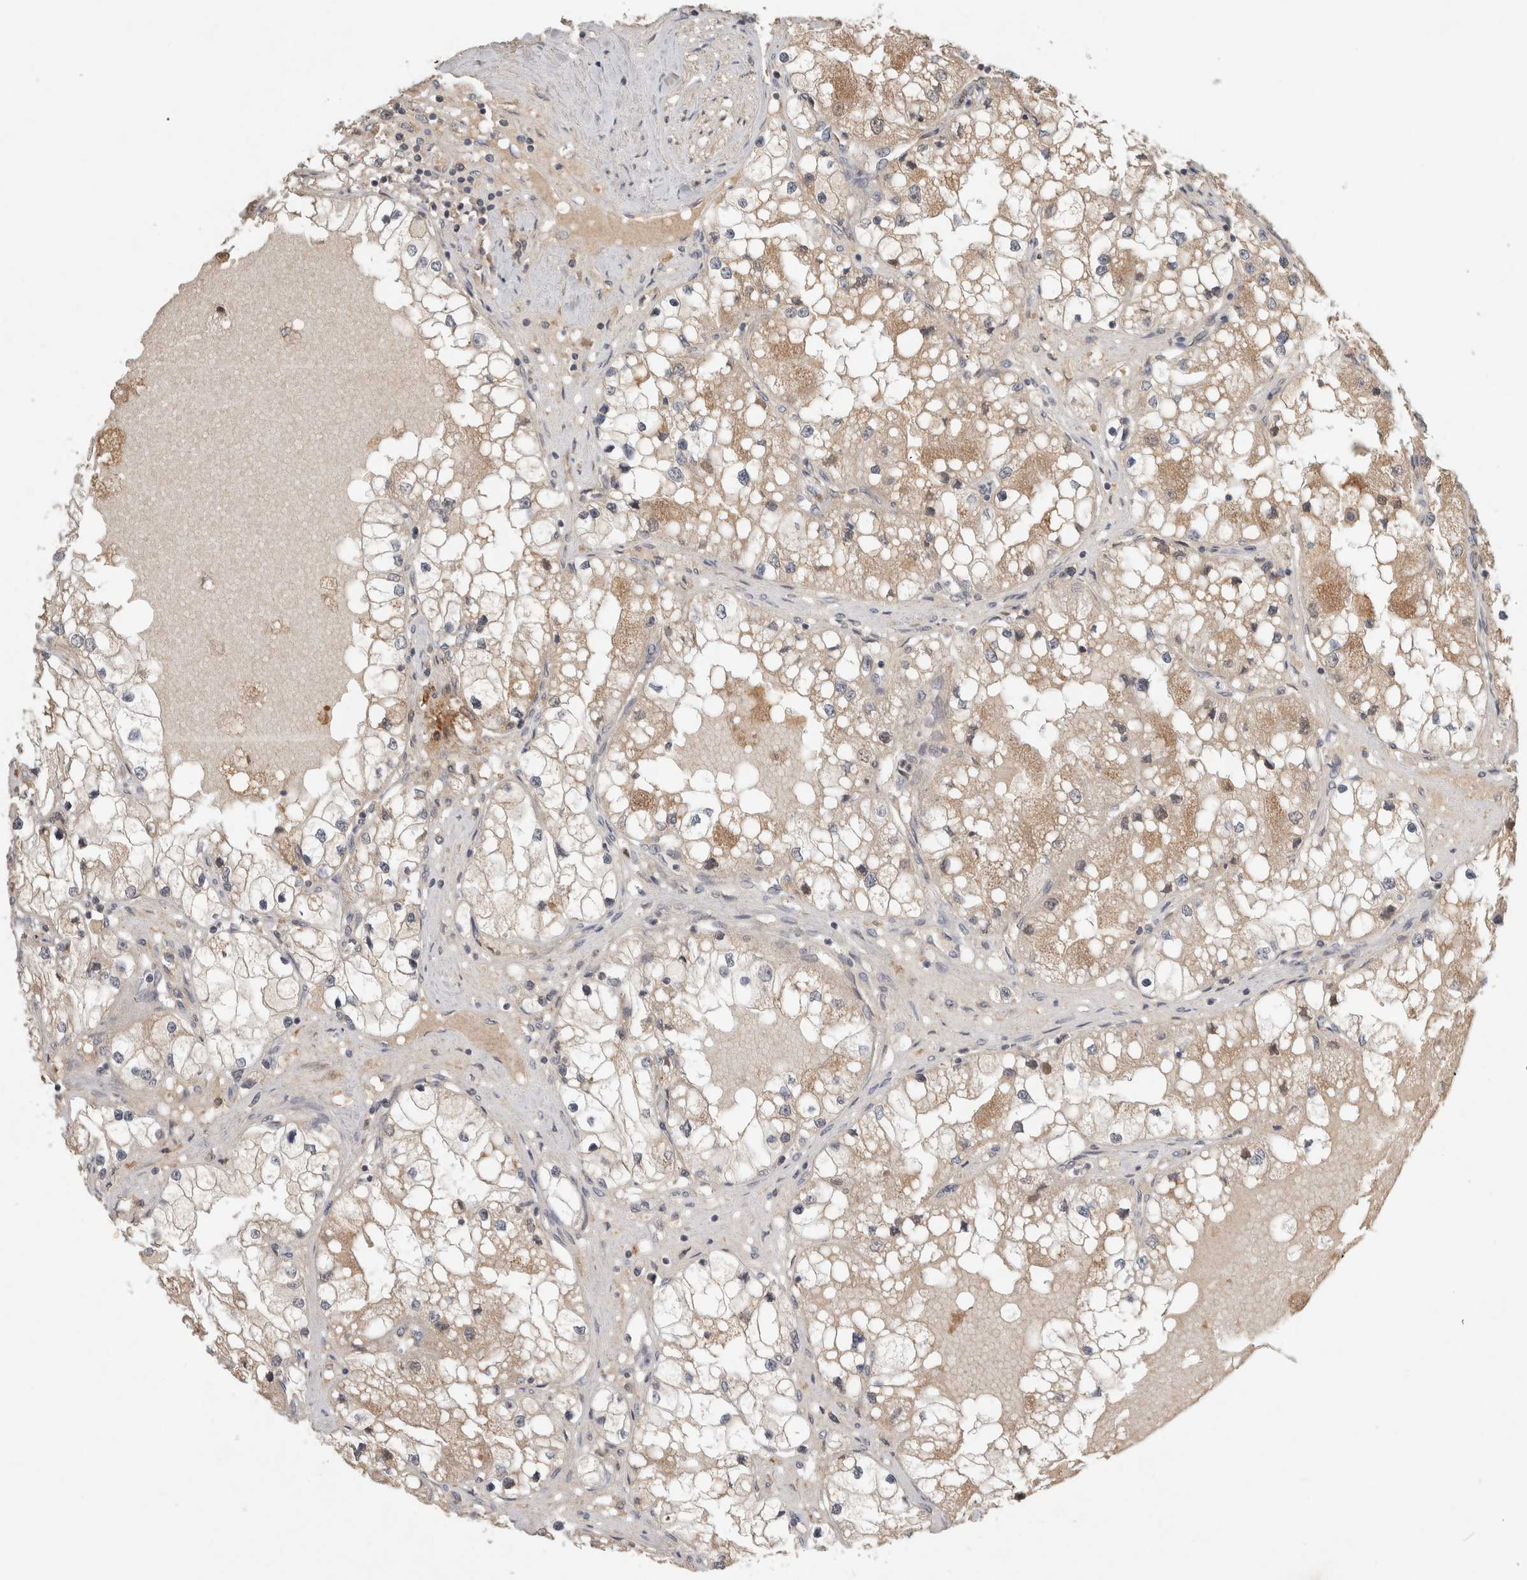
{"staining": {"intensity": "weak", "quantity": "<25%", "location": "cytoplasmic/membranous"}, "tissue": "renal cancer", "cell_type": "Tumor cells", "image_type": "cancer", "snomed": [{"axis": "morphology", "description": "Adenocarcinoma, NOS"}, {"axis": "topography", "description": "Kidney"}], "caption": "This is an immunohistochemistry (IHC) histopathology image of human renal cancer (adenocarcinoma). There is no positivity in tumor cells.", "gene": "LOXL2", "patient": {"sex": "male", "age": 68}}